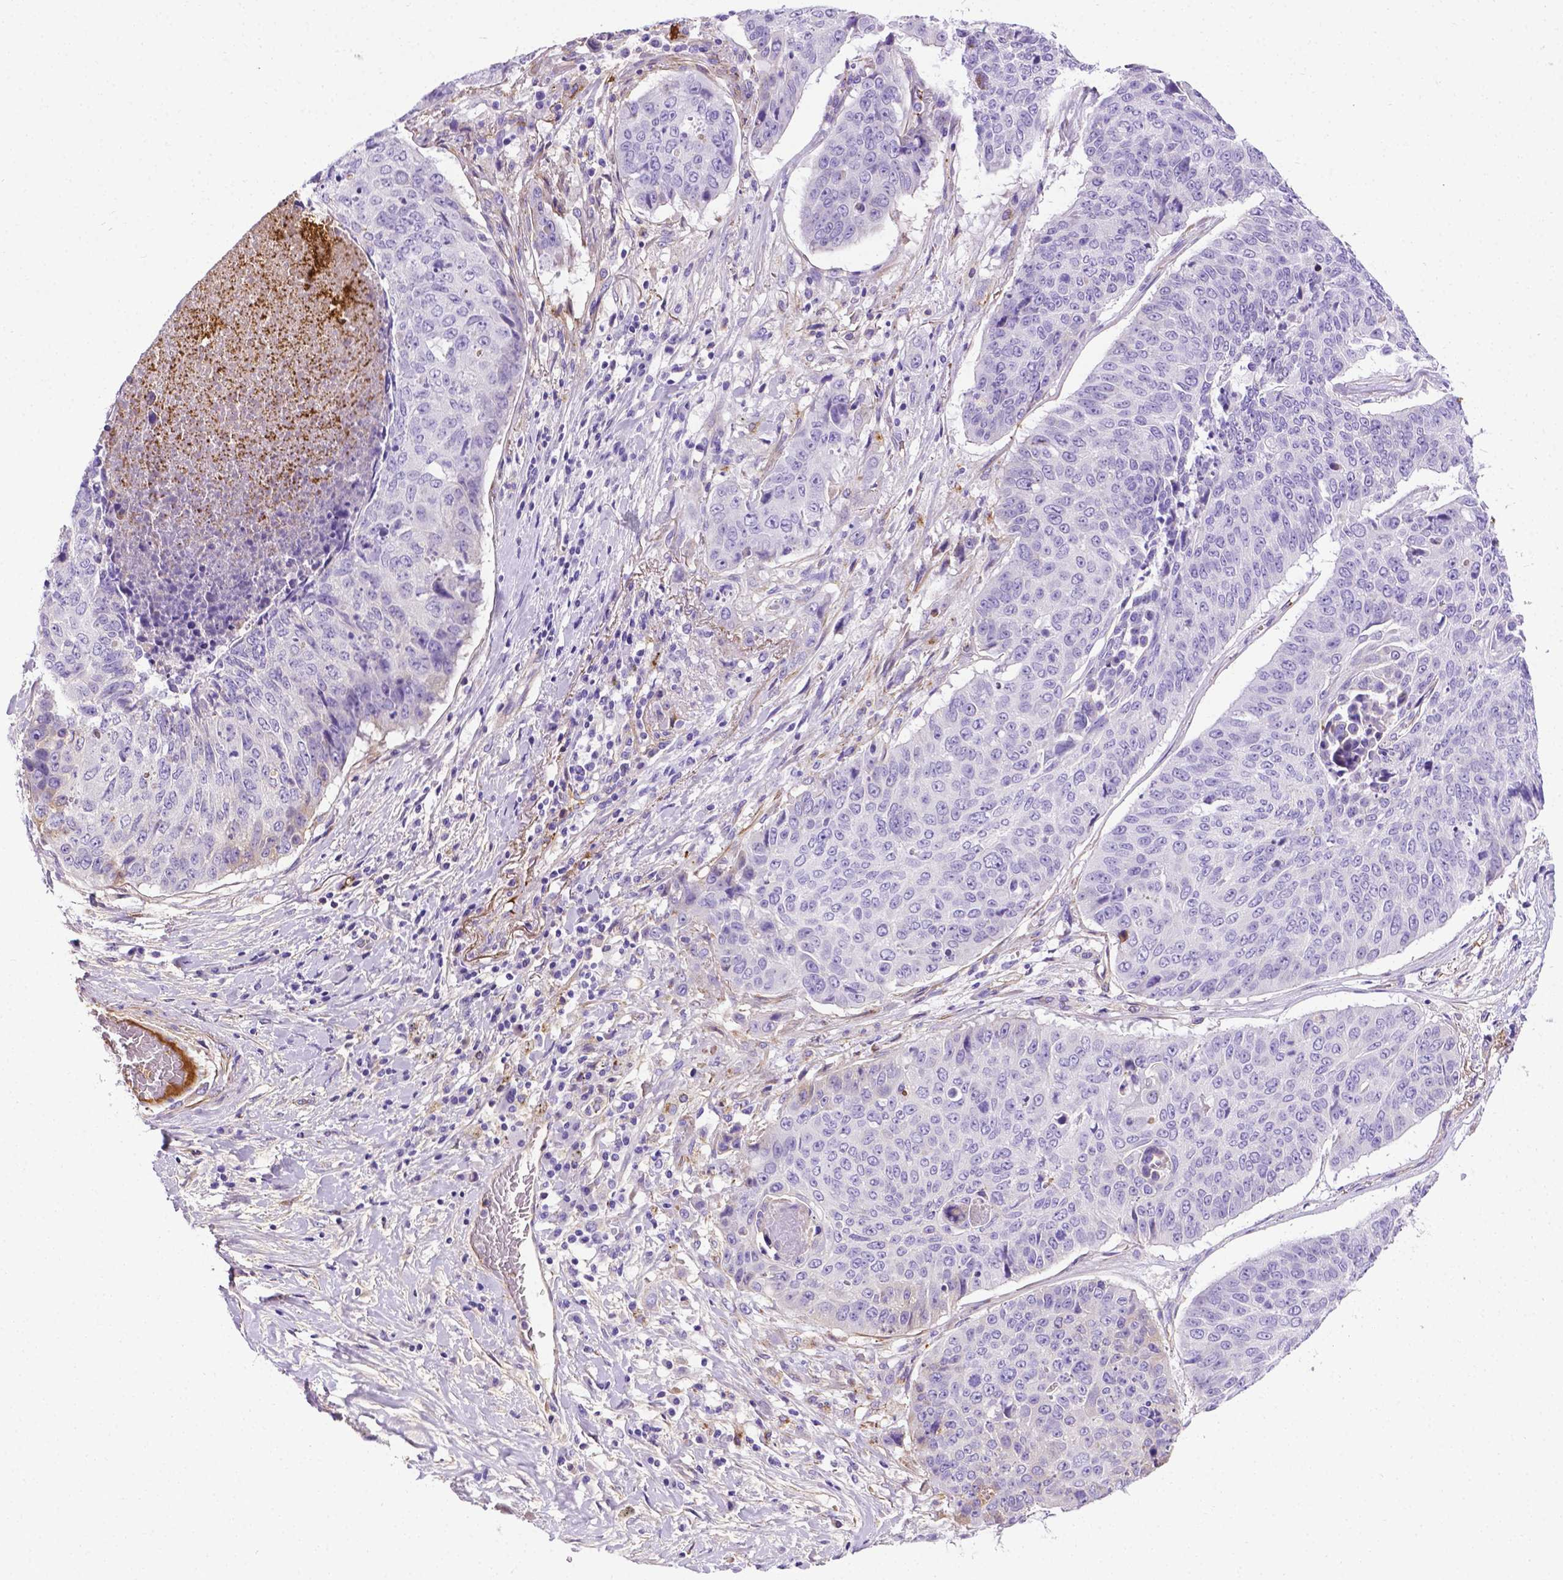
{"staining": {"intensity": "negative", "quantity": "none", "location": "none"}, "tissue": "lung cancer", "cell_type": "Tumor cells", "image_type": "cancer", "snomed": [{"axis": "morphology", "description": "Normal tissue, NOS"}, {"axis": "morphology", "description": "Squamous cell carcinoma, NOS"}, {"axis": "topography", "description": "Bronchus"}, {"axis": "topography", "description": "Lung"}], "caption": "The histopathology image demonstrates no significant expression in tumor cells of squamous cell carcinoma (lung).", "gene": "APOE", "patient": {"sex": "male", "age": 64}}